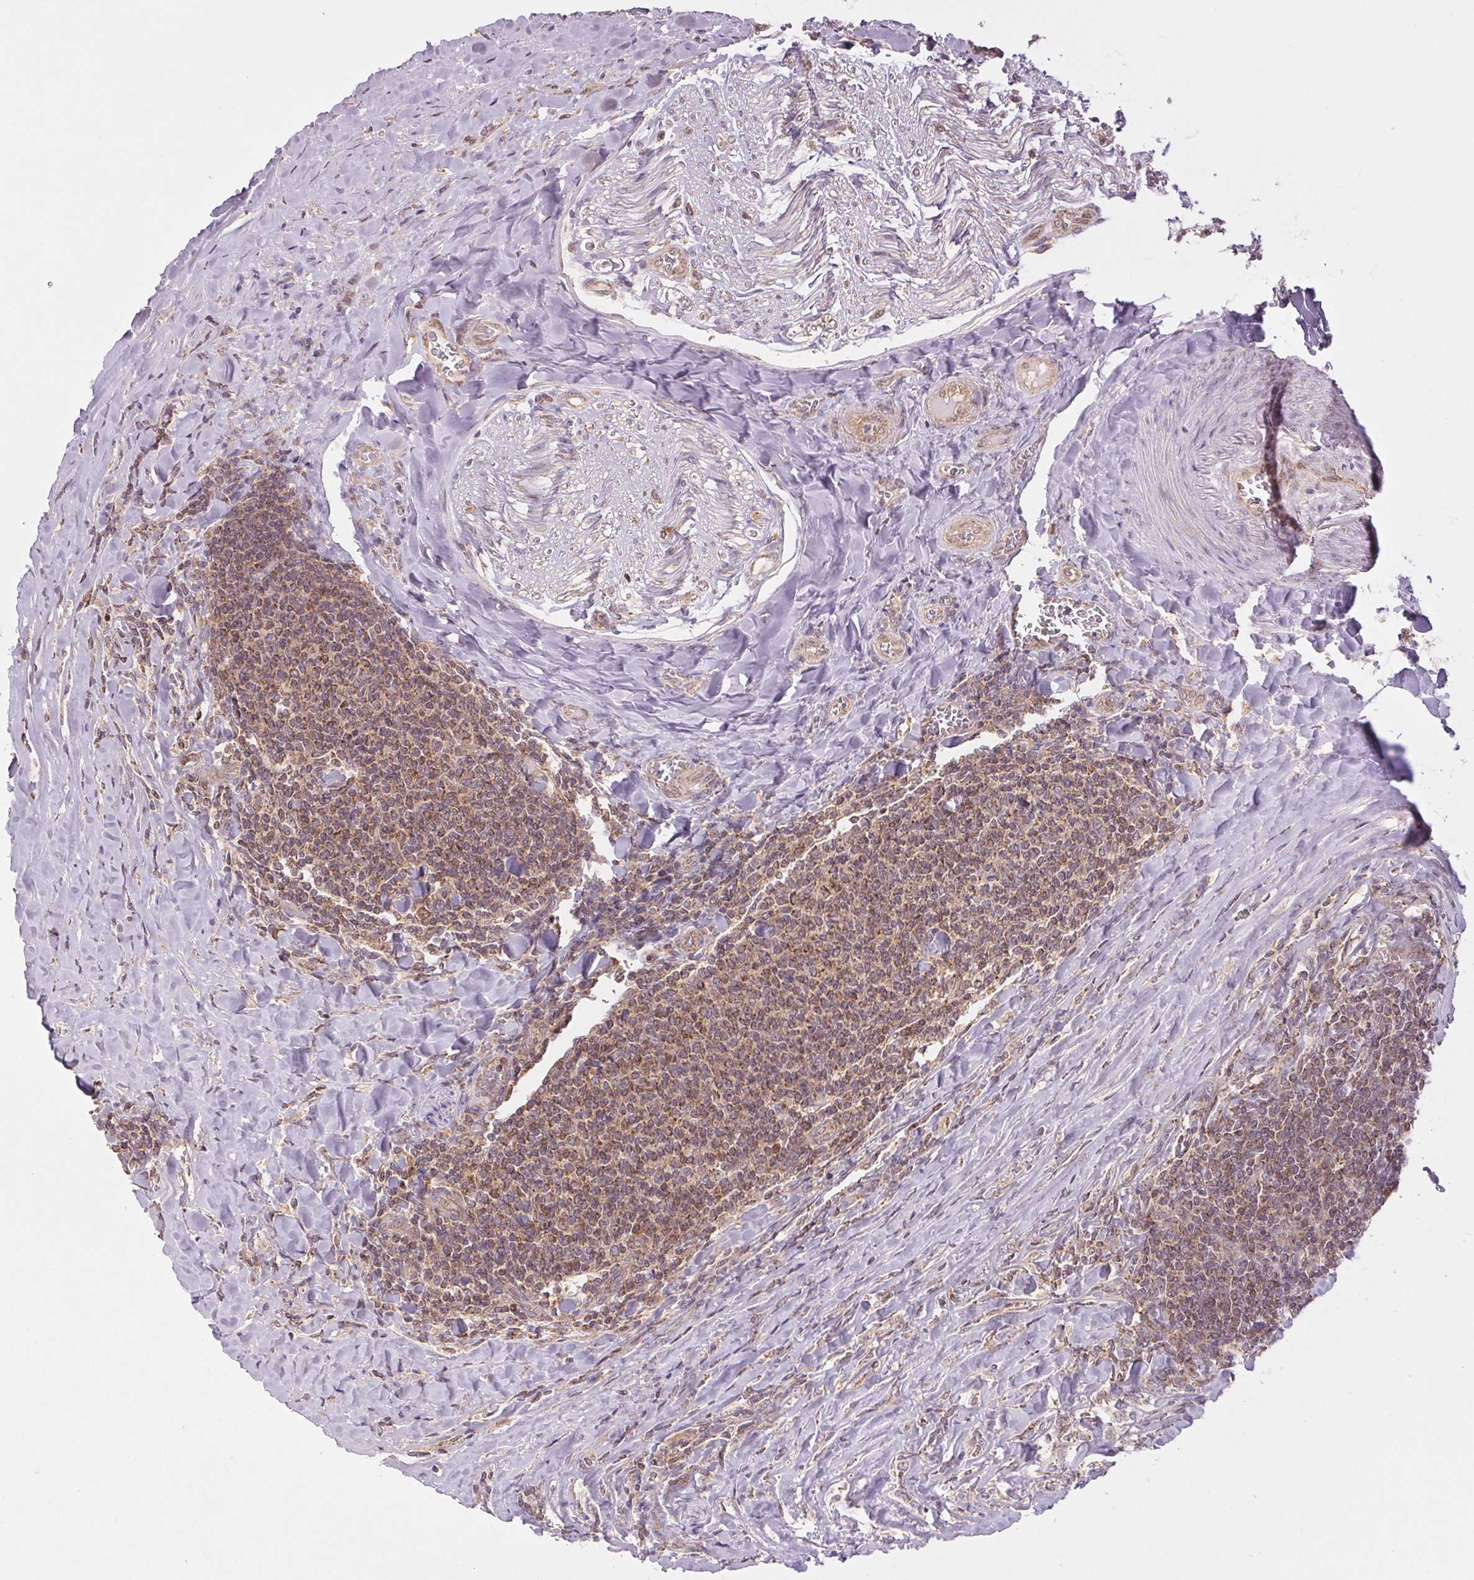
{"staining": {"intensity": "moderate", "quantity": ">75%", "location": "cytoplasmic/membranous"}, "tissue": "lymphoma", "cell_type": "Tumor cells", "image_type": "cancer", "snomed": [{"axis": "morphology", "description": "Malignant lymphoma, non-Hodgkin's type, Low grade"}, {"axis": "topography", "description": "Lymph node"}], "caption": "Immunohistochemistry (IHC) micrograph of neoplastic tissue: human lymphoma stained using immunohistochemistry displays medium levels of moderate protein expression localized specifically in the cytoplasmic/membranous of tumor cells, appearing as a cytoplasmic/membranous brown color.", "gene": "MAP3K5", "patient": {"sex": "male", "age": 52}}